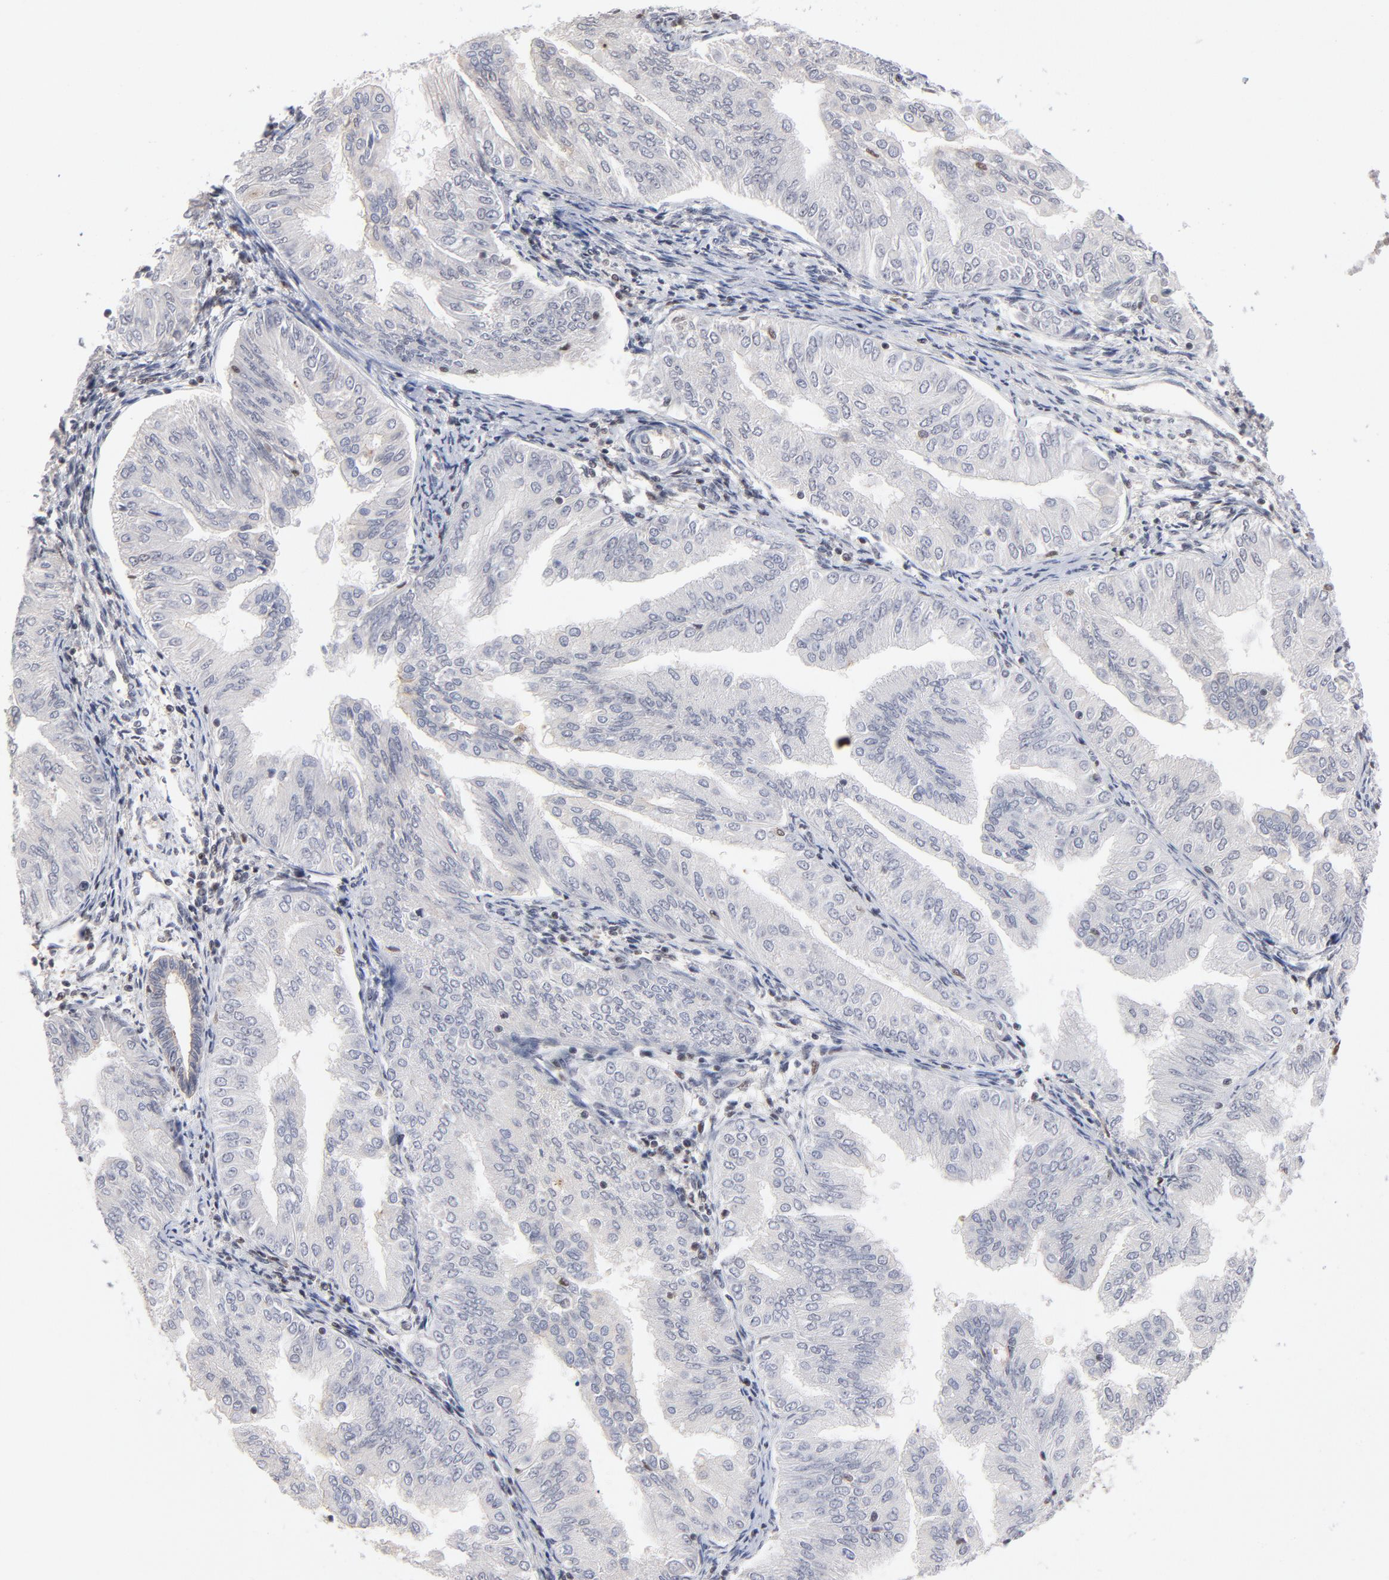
{"staining": {"intensity": "negative", "quantity": "none", "location": "none"}, "tissue": "endometrial cancer", "cell_type": "Tumor cells", "image_type": "cancer", "snomed": [{"axis": "morphology", "description": "Adenocarcinoma, NOS"}, {"axis": "topography", "description": "Endometrium"}], "caption": "Photomicrograph shows no significant protein positivity in tumor cells of adenocarcinoma (endometrial).", "gene": "MAX", "patient": {"sex": "female", "age": 53}}